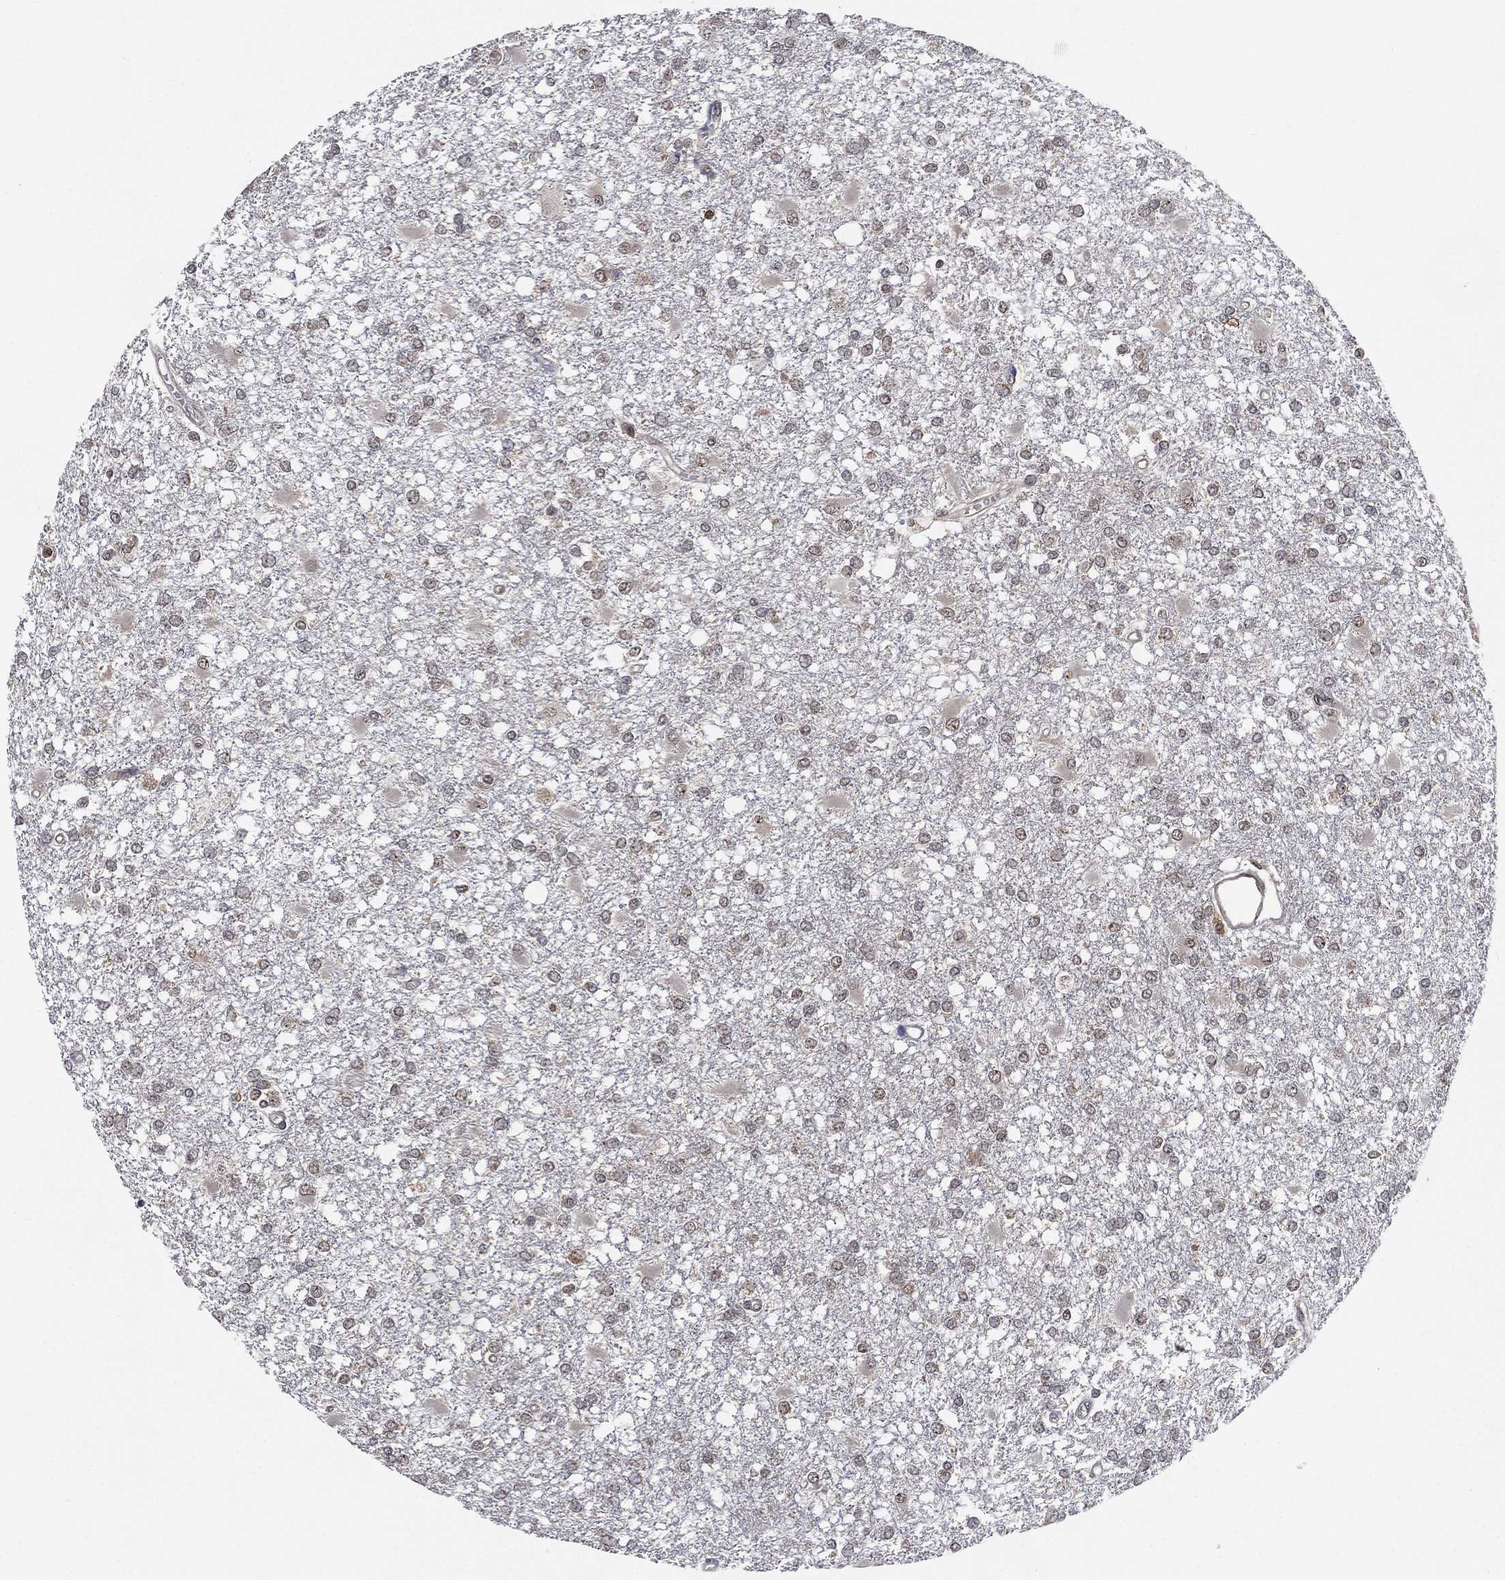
{"staining": {"intensity": "negative", "quantity": "none", "location": "none"}, "tissue": "glioma", "cell_type": "Tumor cells", "image_type": "cancer", "snomed": [{"axis": "morphology", "description": "Glioma, malignant, High grade"}, {"axis": "topography", "description": "Cerebral cortex"}], "caption": "Tumor cells are negative for protein expression in human malignant glioma (high-grade).", "gene": "WDR26", "patient": {"sex": "male", "age": 79}}